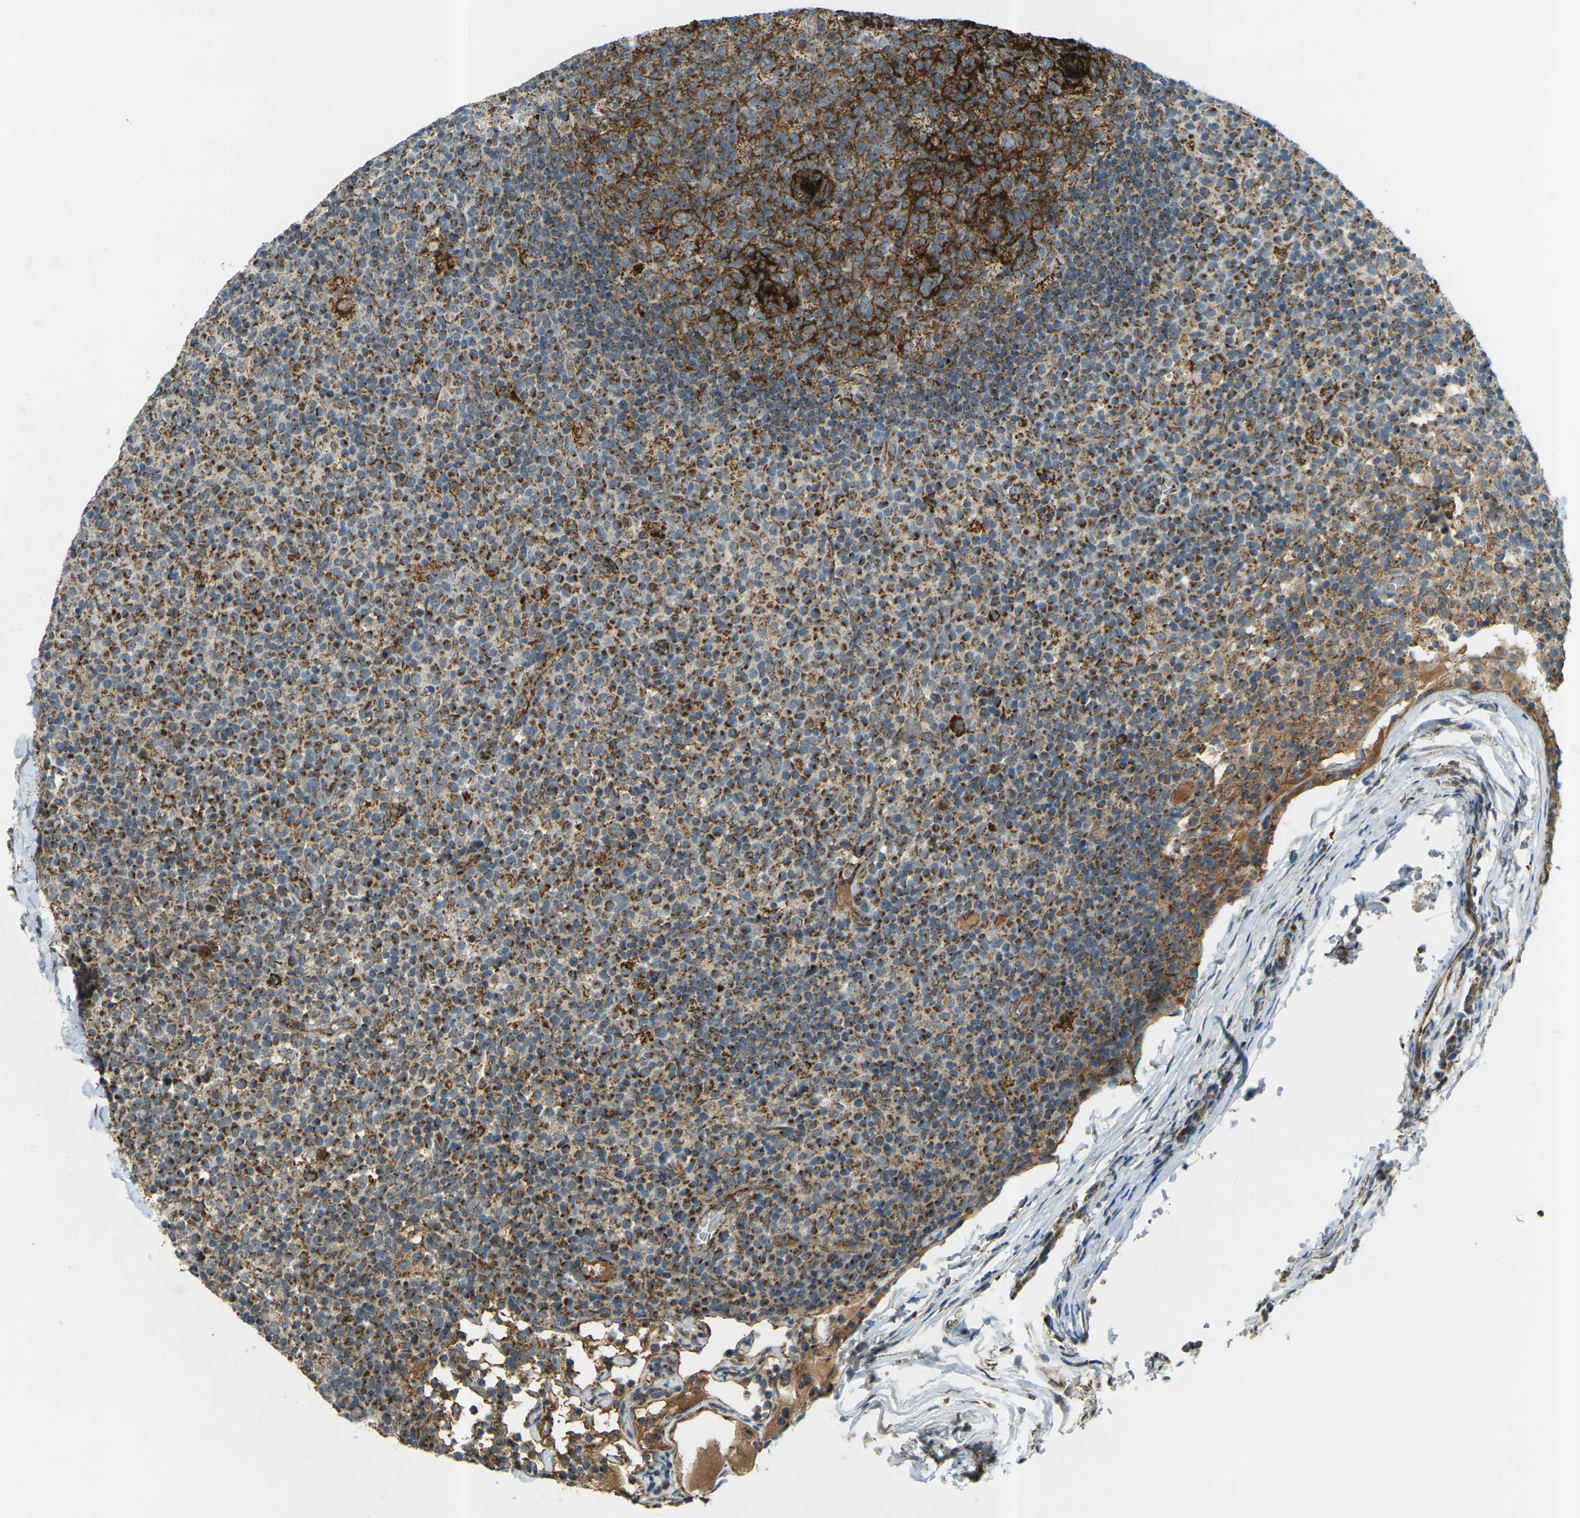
{"staining": {"intensity": "strong", "quantity": ">75%", "location": "cytoplasmic/membranous"}, "tissue": "lymph node", "cell_type": "Germinal center cells", "image_type": "normal", "snomed": [{"axis": "morphology", "description": "Normal tissue, NOS"}, {"axis": "morphology", "description": "Inflammation, NOS"}, {"axis": "topography", "description": "Lymph node"}], "caption": "The photomicrograph exhibits immunohistochemical staining of benign lymph node. There is strong cytoplasmic/membranous positivity is appreciated in about >75% of germinal center cells.", "gene": "IGF1R", "patient": {"sex": "male", "age": 55}}